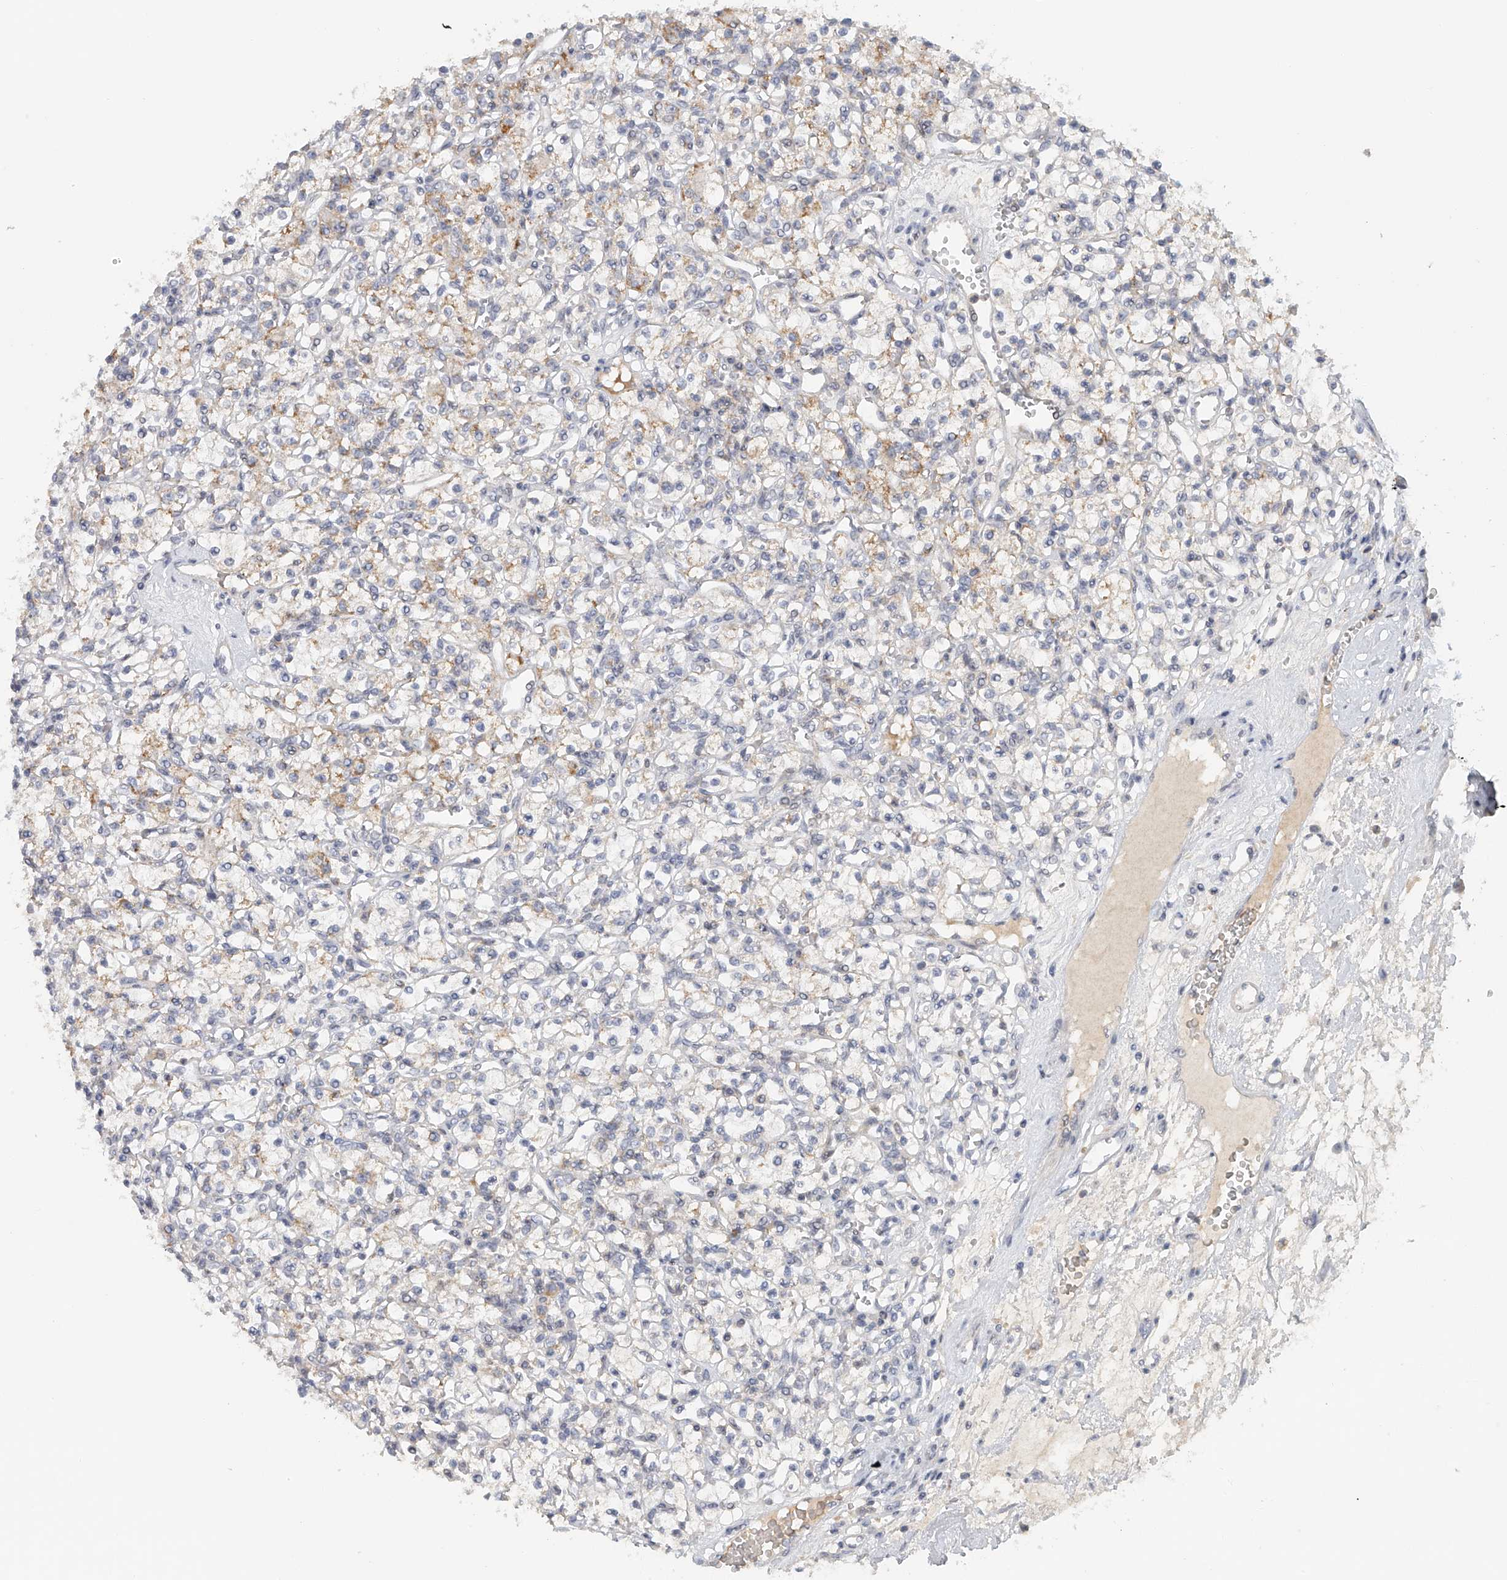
{"staining": {"intensity": "weak", "quantity": "25%-75%", "location": "cytoplasmic/membranous"}, "tissue": "renal cancer", "cell_type": "Tumor cells", "image_type": "cancer", "snomed": [{"axis": "morphology", "description": "Adenocarcinoma, NOS"}, {"axis": "topography", "description": "Kidney"}], "caption": "Protein analysis of renal cancer (adenocarcinoma) tissue exhibits weak cytoplasmic/membranous positivity in about 25%-75% of tumor cells.", "gene": "DDX43", "patient": {"sex": "female", "age": 59}}